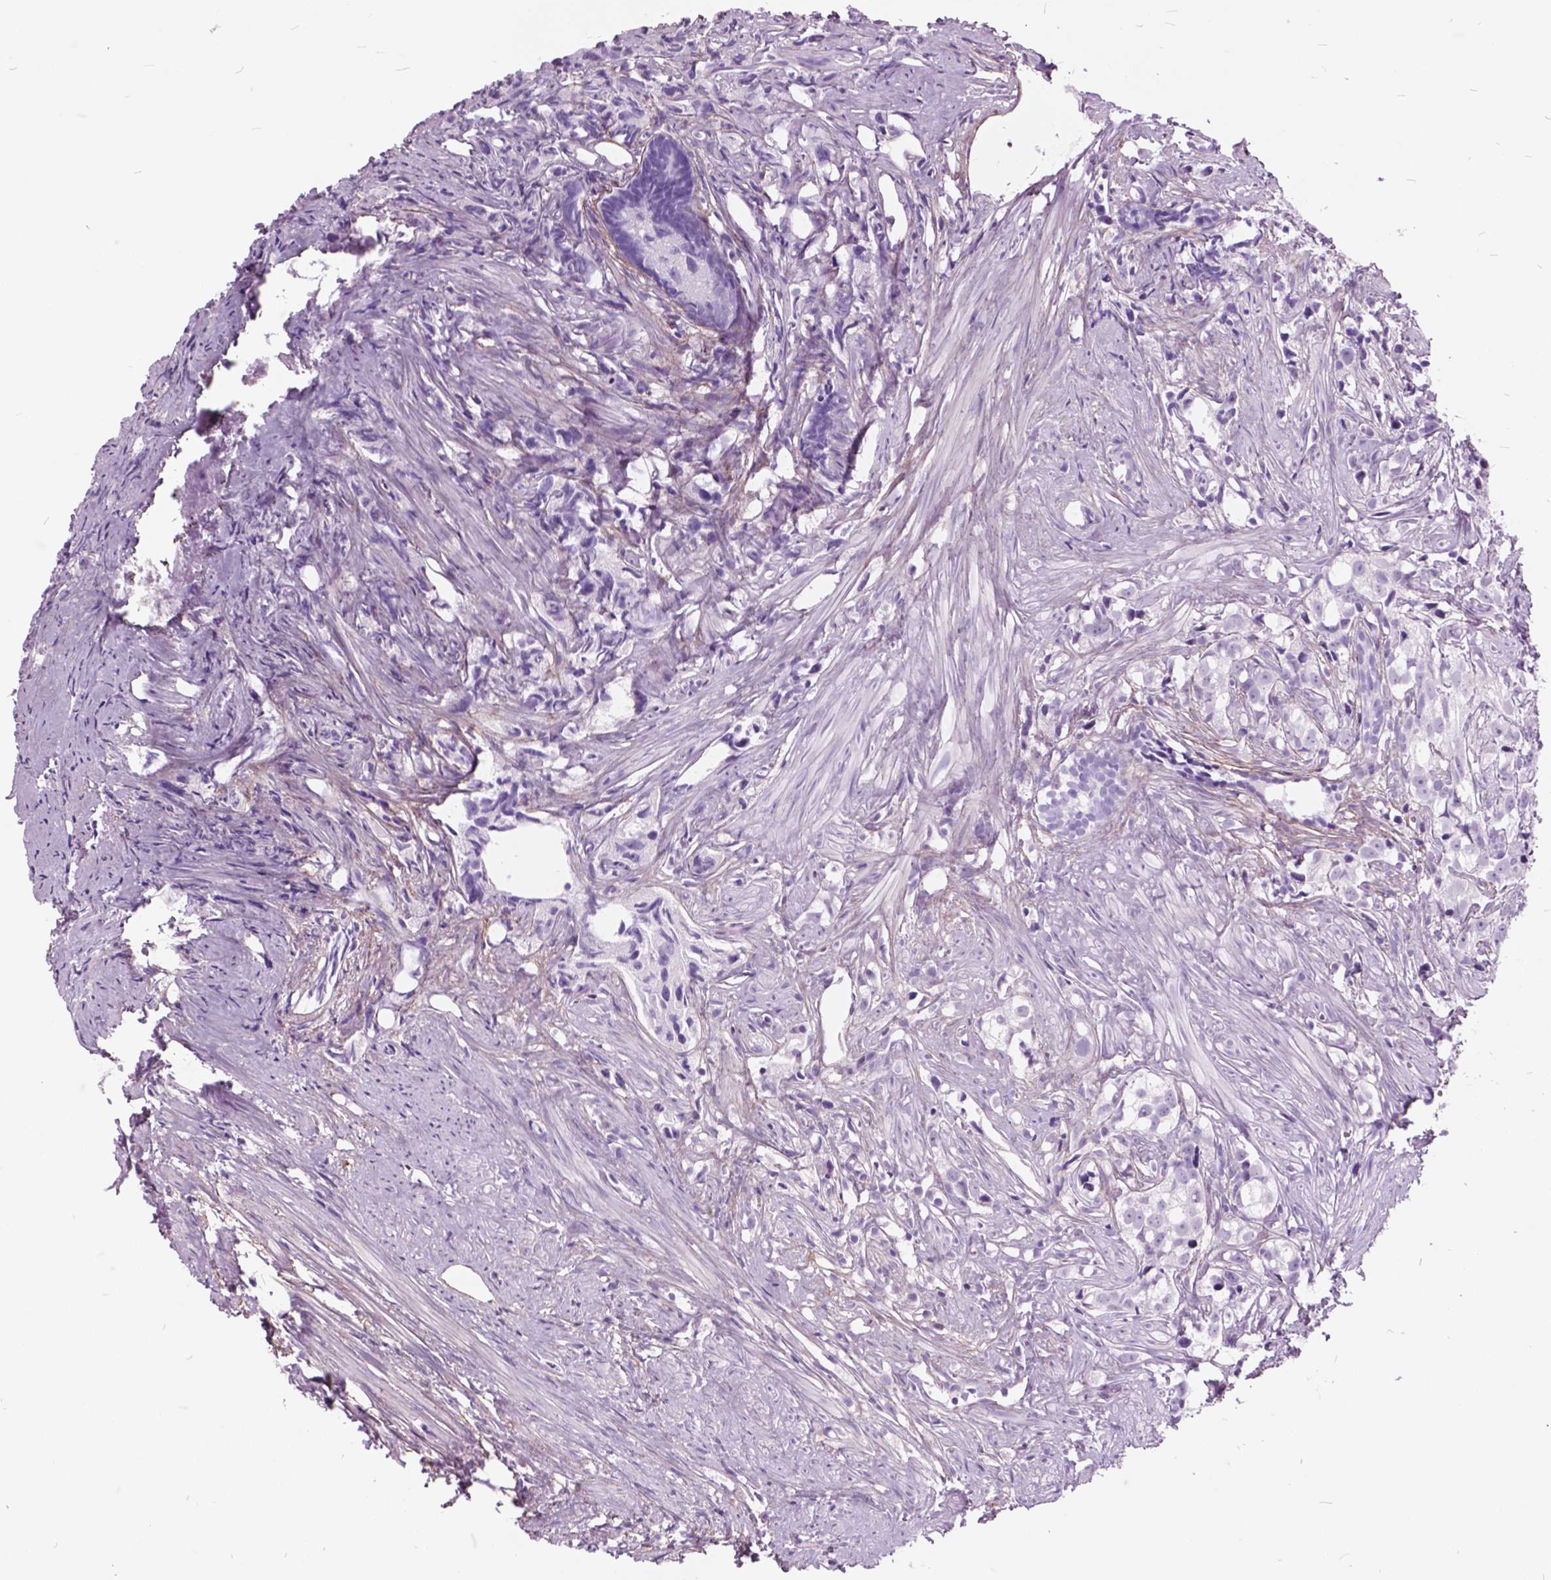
{"staining": {"intensity": "negative", "quantity": "none", "location": "none"}, "tissue": "prostate cancer", "cell_type": "Tumor cells", "image_type": "cancer", "snomed": [{"axis": "morphology", "description": "Adenocarcinoma, High grade"}, {"axis": "topography", "description": "Prostate"}], "caption": "Prostate cancer (high-grade adenocarcinoma) was stained to show a protein in brown. There is no significant staining in tumor cells.", "gene": "GDF9", "patient": {"sex": "male", "age": 68}}